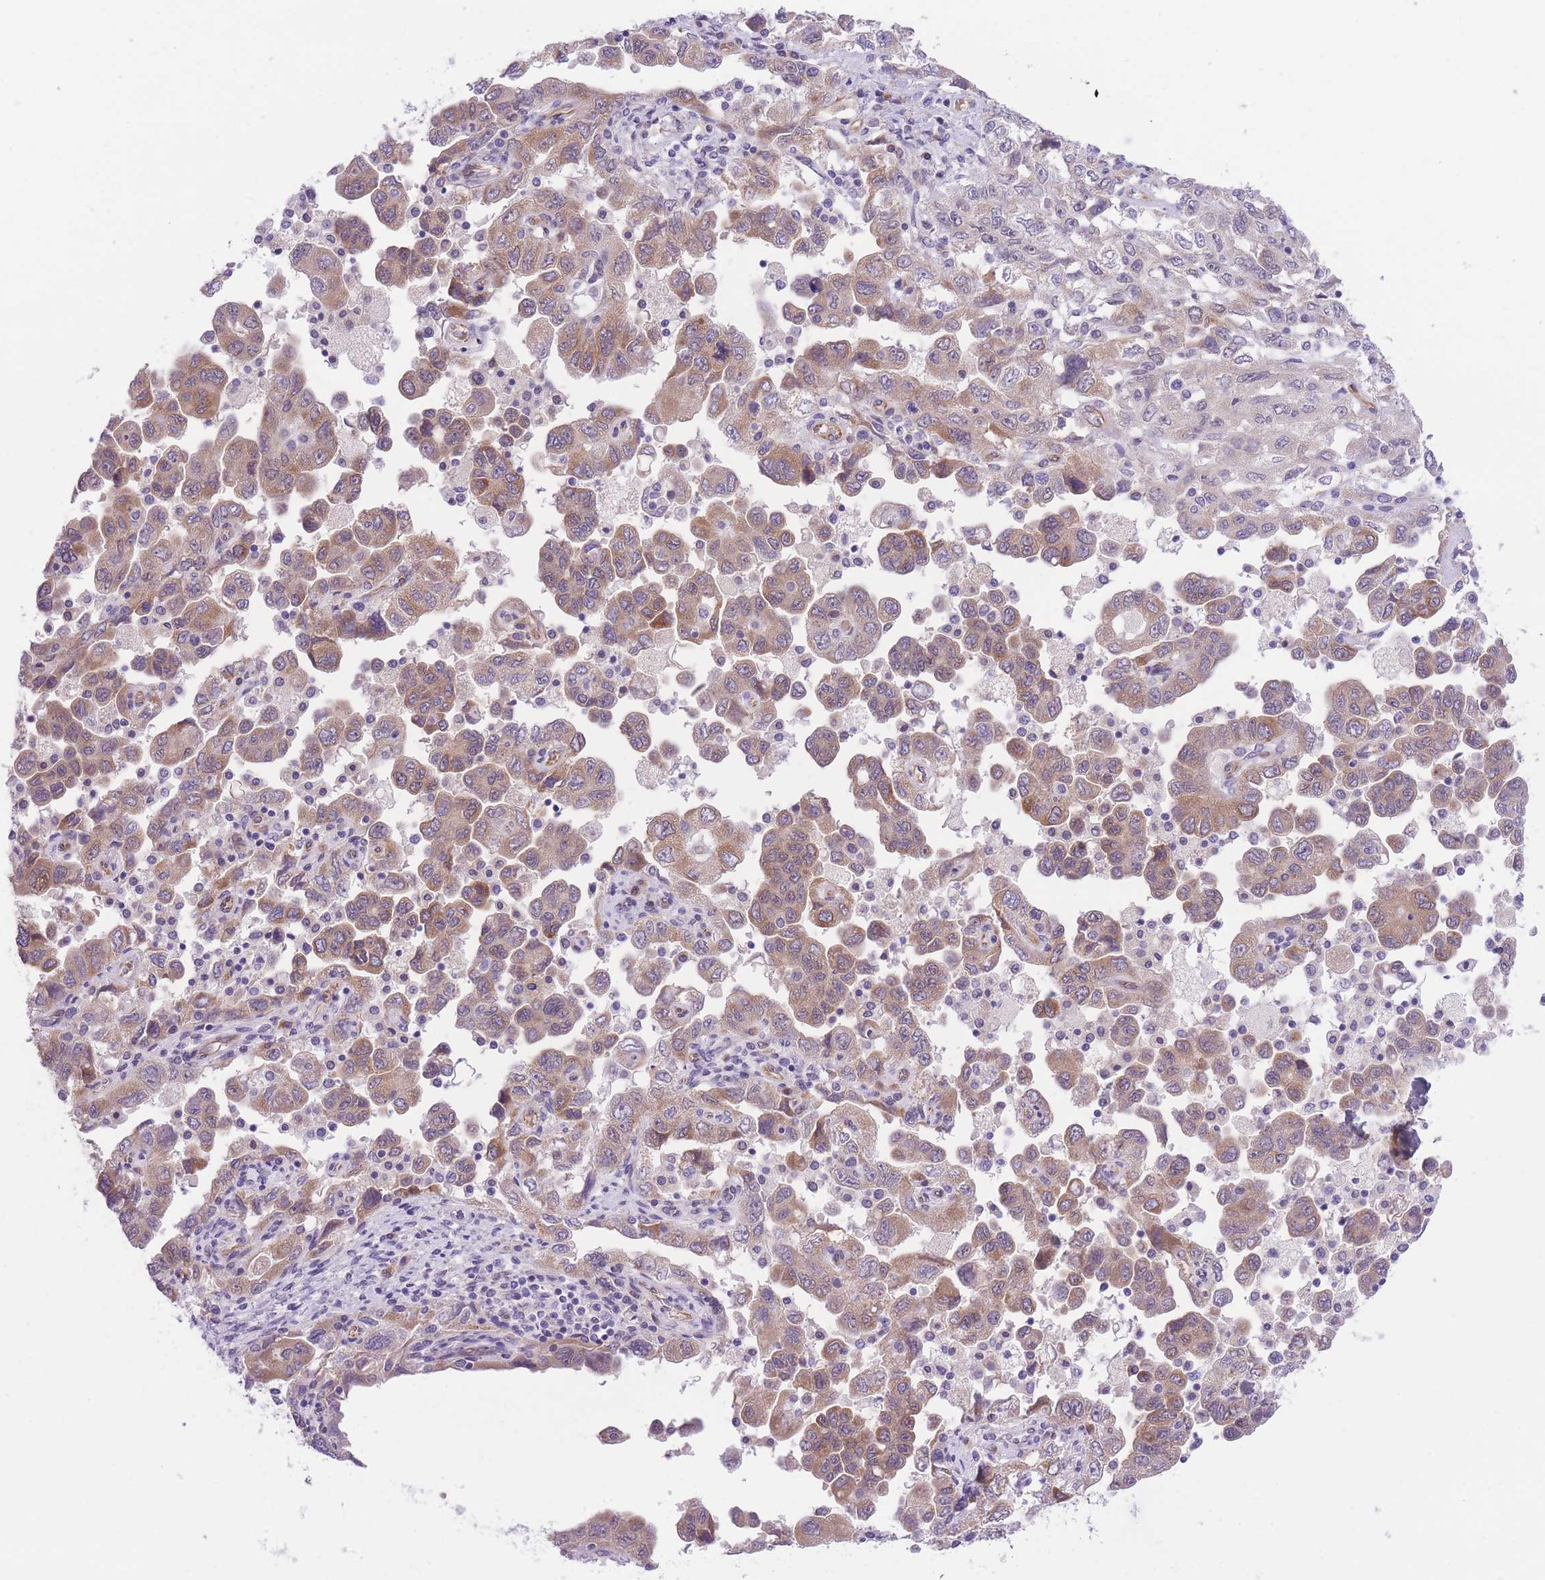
{"staining": {"intensity": "moderate", "quantity": ">75%", "location": "cytoplasmic/membranous"}, "tissue": "ovarian cancer", "cell_type": "Tumor cells", "image_type": "cancer", "snomed": [{"axis": "morphology", "description": "Carcinoma, NOS"}, {"axis": "morphology", "description": "Cystadenocarcinoma, serous, NOS"}, {"axis": "topography", "description": "Ovary"}], "caption": "Moderate cytoplasmic/membranous staining for a protein is seen in about >75% of tumor cells of ovarian cancer (serous cystadenocarcinoma) using immunohistochemistry (IHC).", "gene": "WWOX", "patient": {"sex": "female", "age": 69}}